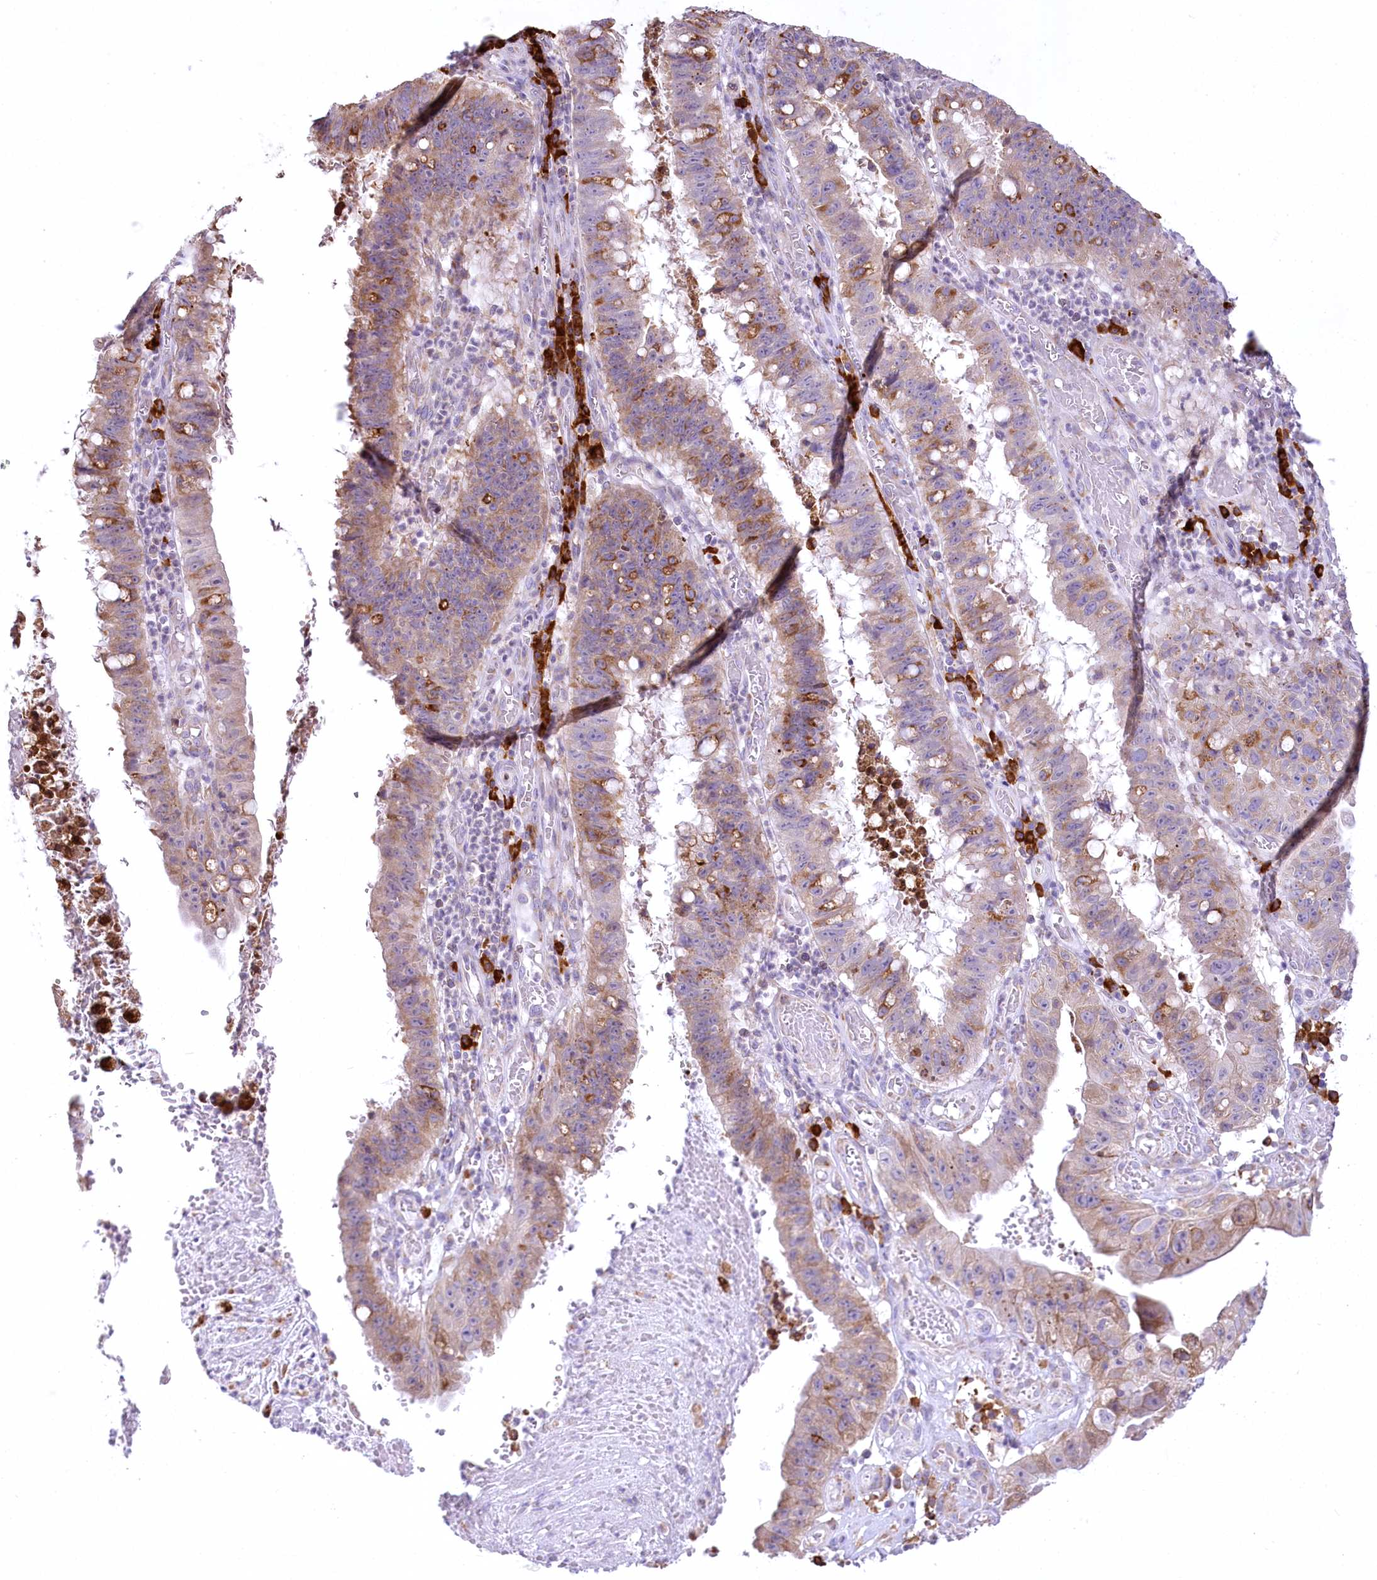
{"staining": {"intensity": "weak", "quantity": ">75%", "location": "cytoplasmic/membranous"}, "tissue": "stomach cancer", "cell_type": "Tumor cells", "image_type": "cancer", "snomed": [{"axis": "morphology", "description": "Adenocarcinoma, NOS"}, {"axis": "topography", "description": "Stomach"}], "caption": "High-magnification brightfield microscopy of stomach adenocarcinoma stained with DAB (brown) and counterstained with hematoxylin (blue). tumor cells exhibit weak cytoplasmic/membranous positivity is appreciated in approximately>75% of cells. Using DAB (3,3'-diaminobenzidine) (brown) and hematoxylin (blue) stains, captured at high magnification using brightfield microscopy.", "gene": "NCKAP5", "patient": {"sex": "male", "age": 59}}